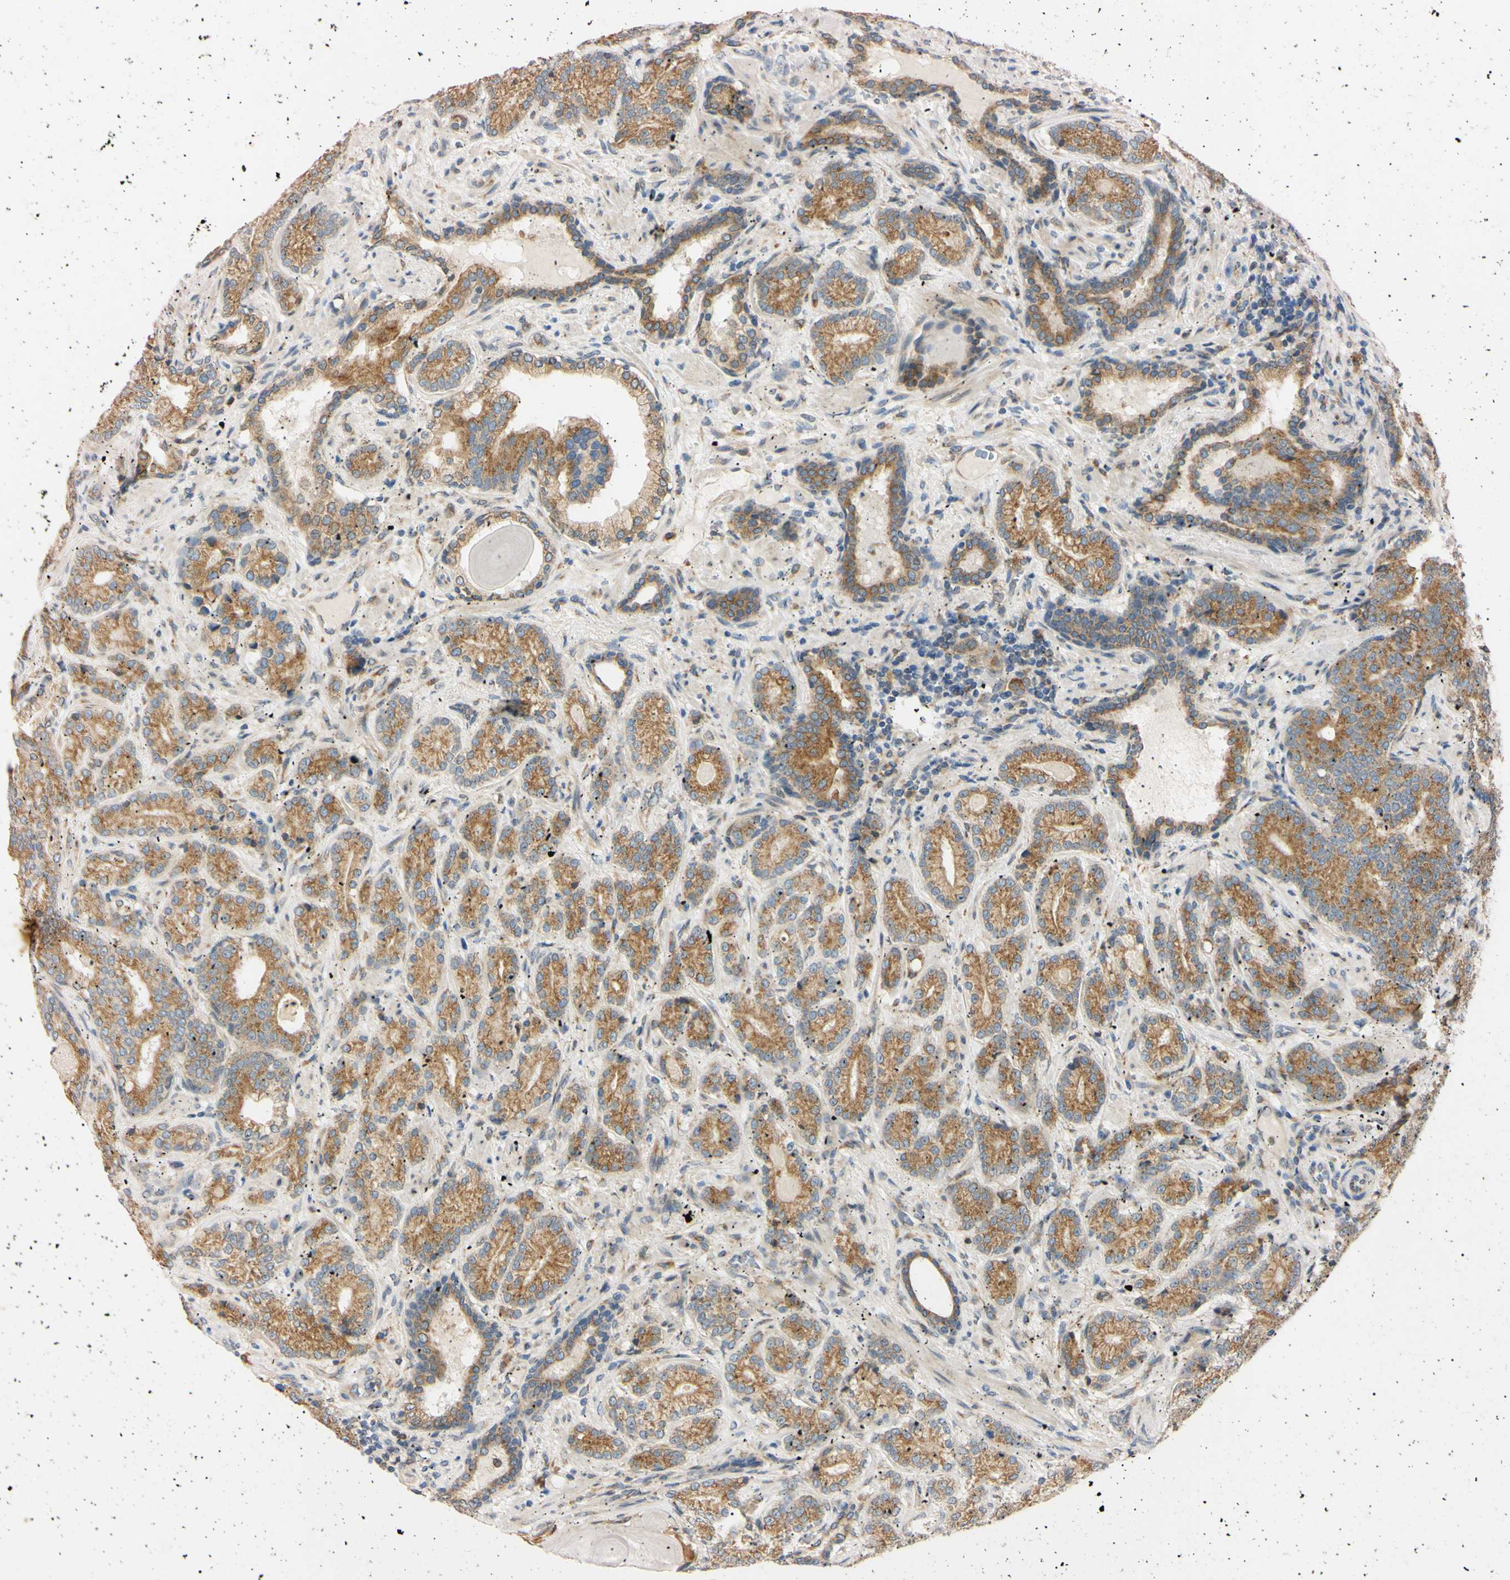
{"staining": {"intensity": "moderate", "quantity": ">75%", "location": "cytoplasmic/membranous"}, "tissue": "prostate cancer", "cell_type": "Tumor cells", "image_type": "cancer", "snomed": [{"axis": "morphology", "description": "Adenocarcinoma, High grade"}, {"axis": "topography", "description": "Prostate"}], "caption": "This is an image of IHC staining of prostate cancer (high-grade adenocarcinoma), which shows moderate staining in the cytoplasmic/membranous of tumor cells.", "gene": "IER3IP1", "patient": {"sex": "male", "age": 61}}